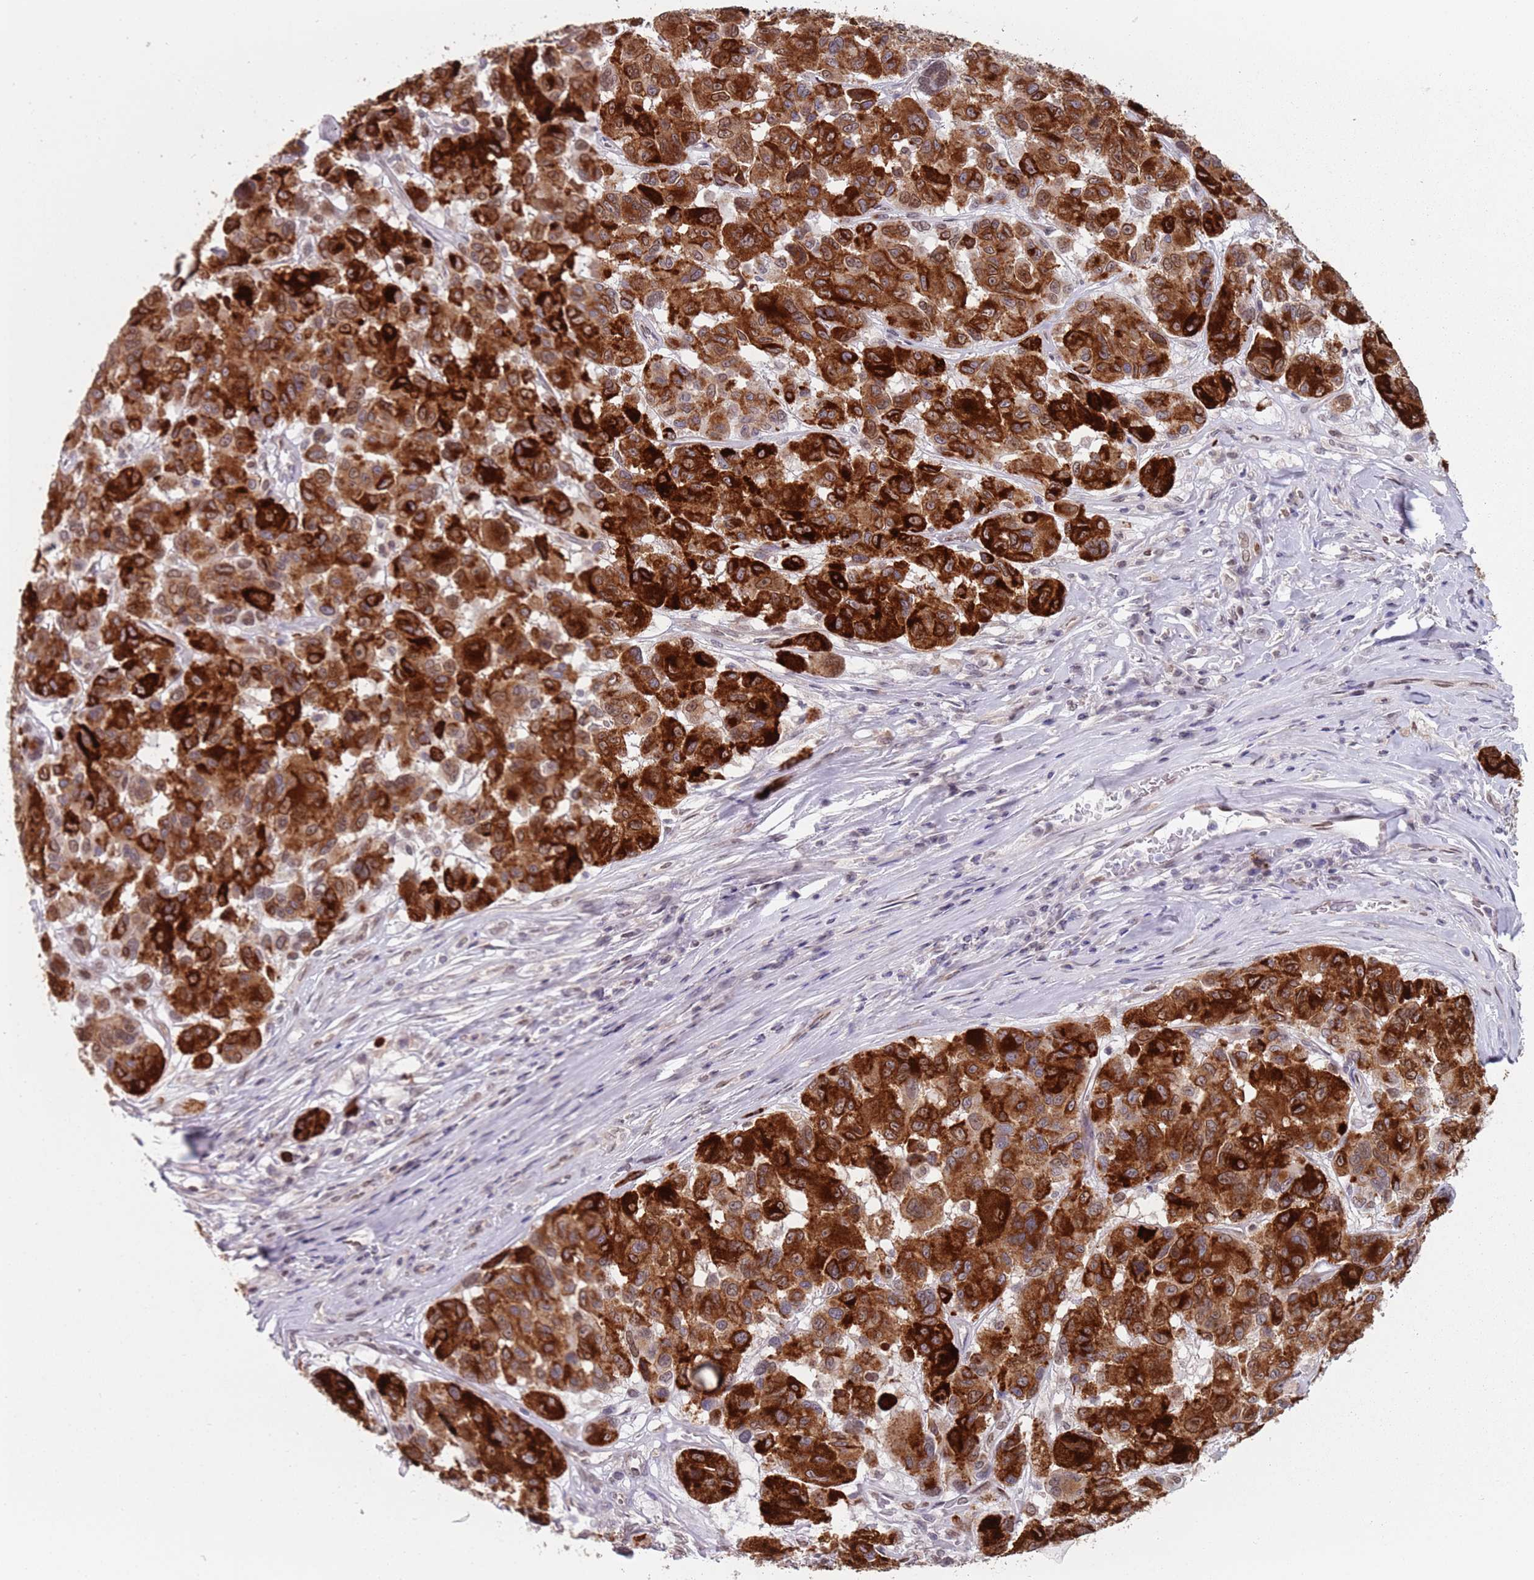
{"staining": {"intensity": "strong", "quantity": ">75%", "location": "cytoplasmic/membranous,nuclear"}, "tissue": "melanoma", "cell_type": "Tumor cells", "image_type": "cancer", "snomed": [{"axis": "morphology", "description": "Malignant melanoma, NOS"}, {"axis": "topography", "description": "Skin"}], "caption": "Immunohistochemical staining of melanoma reveals high levels of strong cytoplasmic/membranous and nuclear protein expression in approximately >75% of tumor cells.", "gene": "MFSD12", "patient": {"sex": "female", "age": 66}}